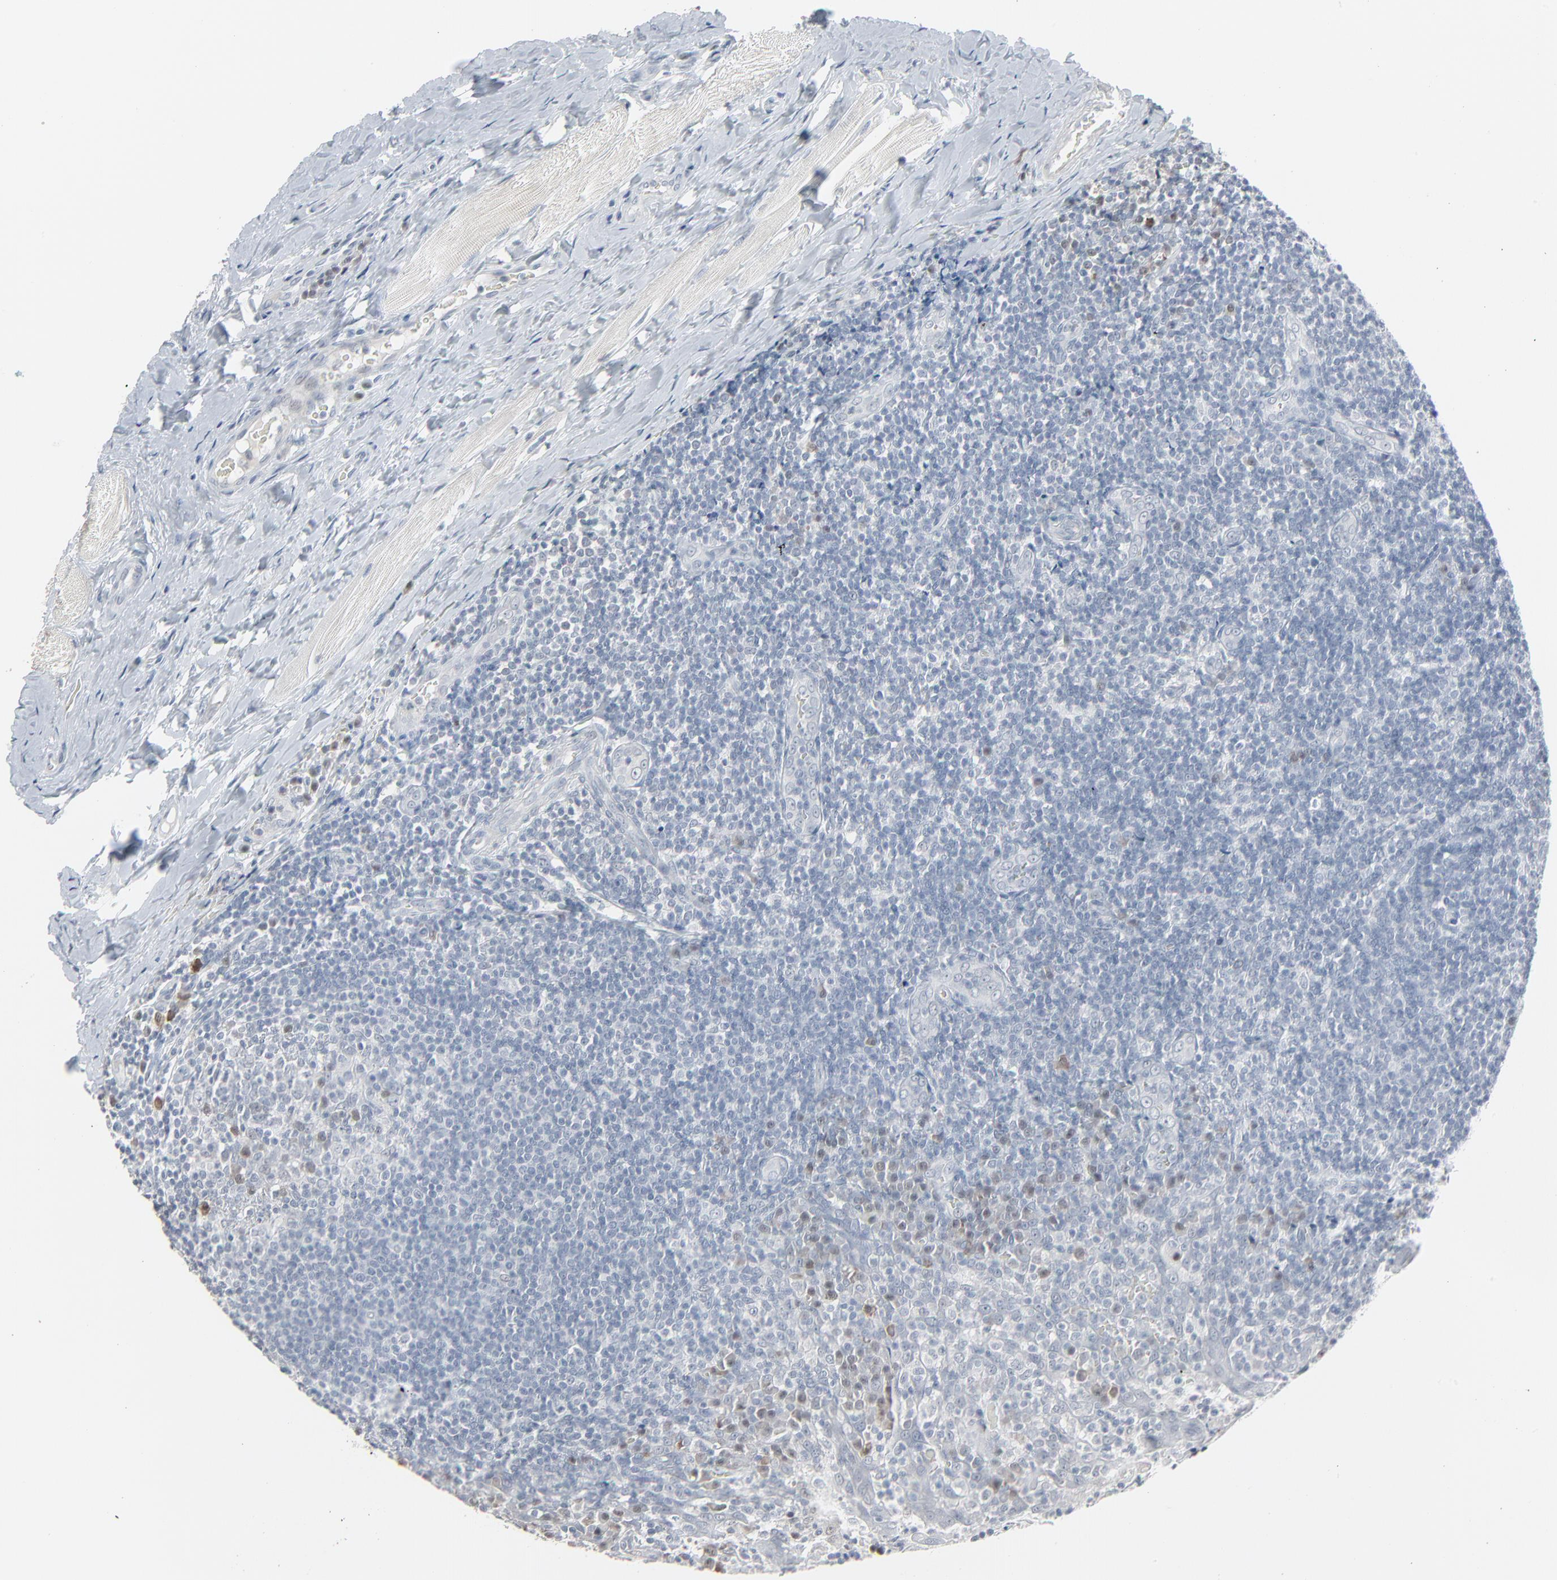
{"staining": {"intensity": "moderate", "quantity": "<25%", "location": "nuclear"}, "tissue": "tonsil", "cell_type": "Germinal center cells", "image_type": "normal", "snomed": [{"axis": "morphology", "description": "Normal tissue, NOS"}, {"axis": "topography", "description": "Tonsil"}], "caption": "Tonsil was stained to show a protein in brown. There is low levels of moderate nuclear staining in approximately <25% of germinal center cells. The protein is shown in brown color, while the nuclei are stained blue.", "gene": "SAGE1", "patient": {"sex": "male", "age": 31}}